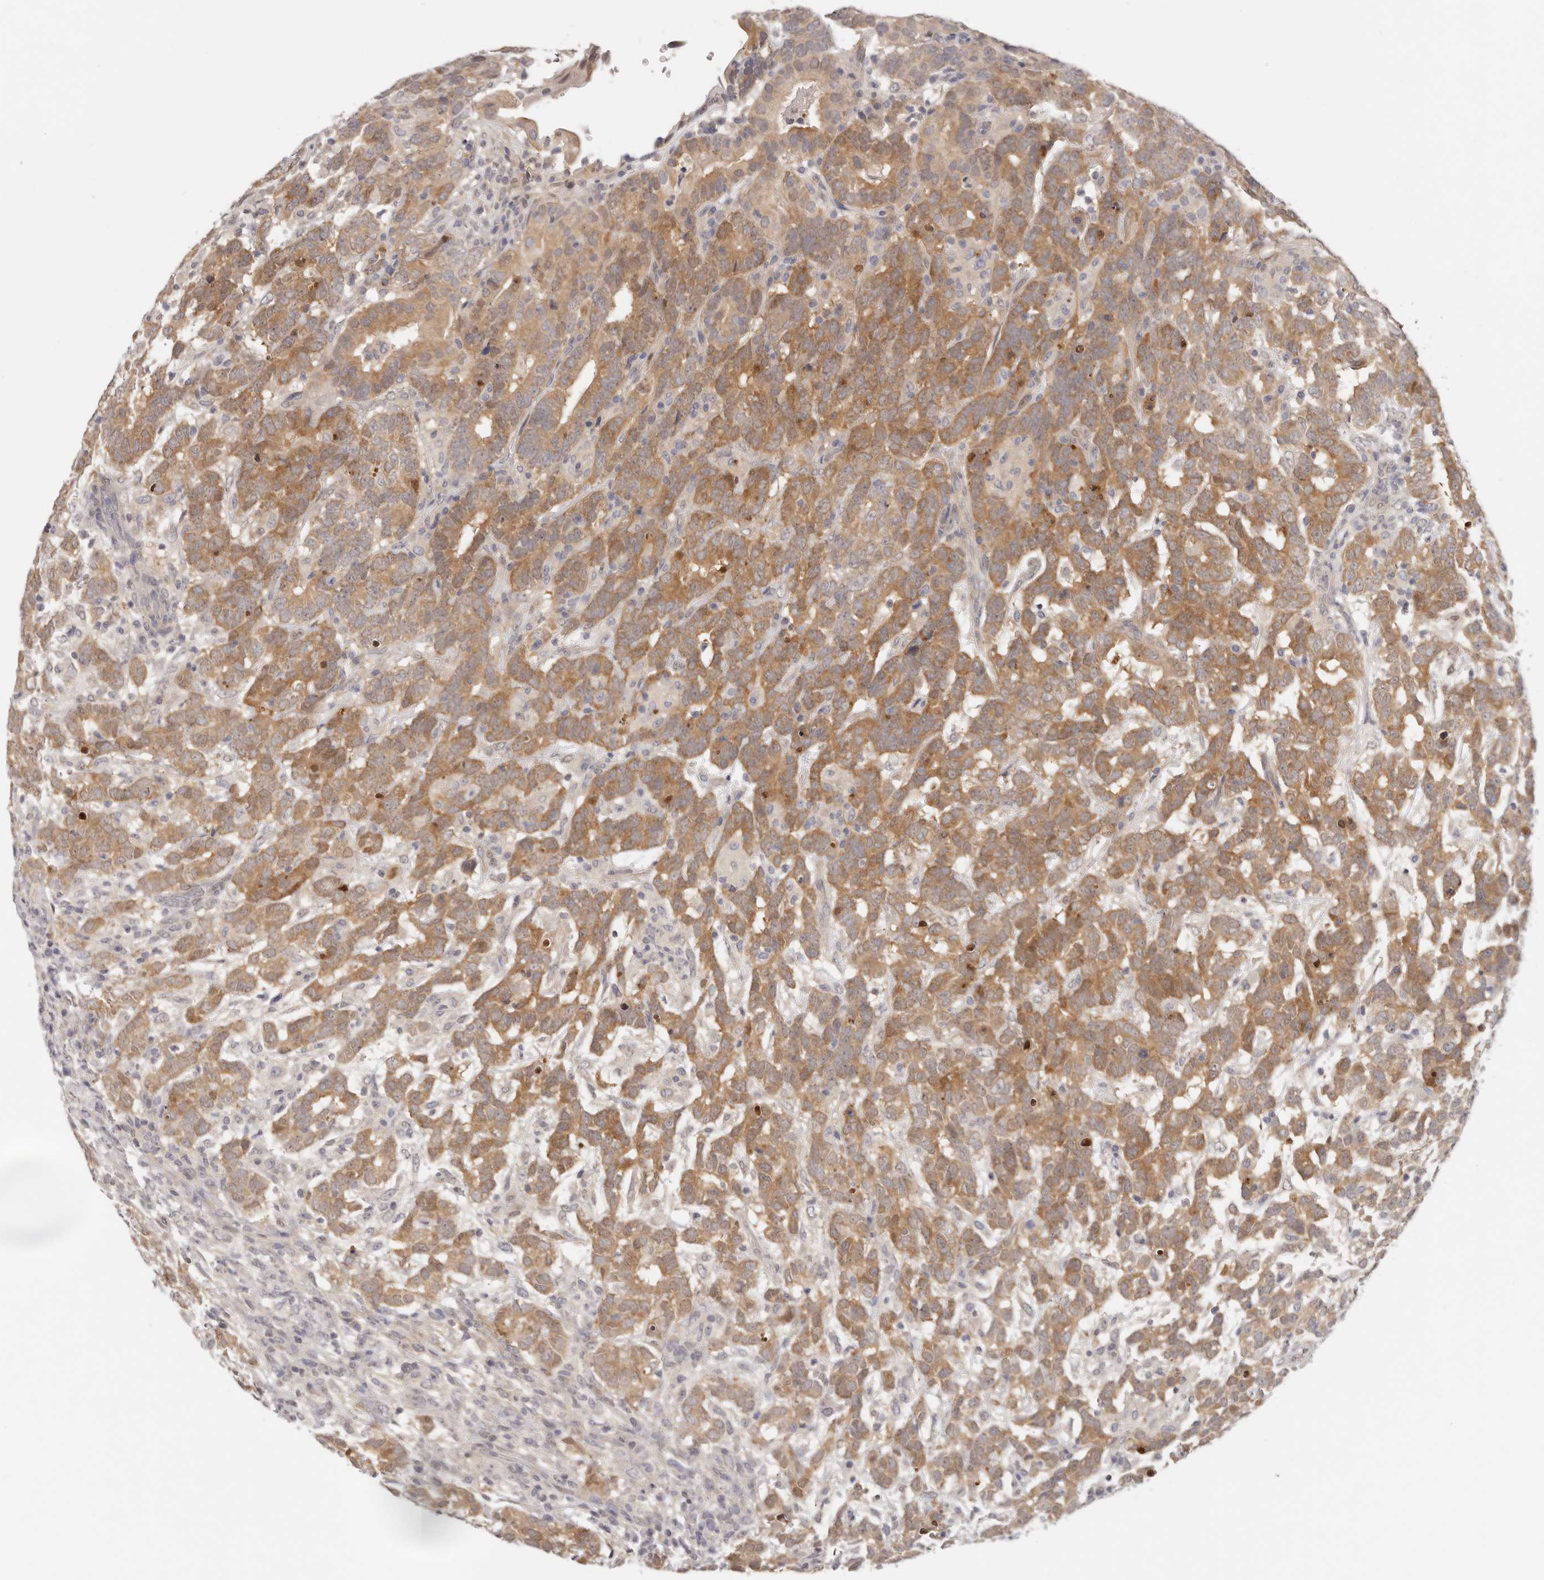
{"staining": {"intensity": "moderate", "quantity": ">75%", "location": "cytoplasmic/membranous"}, "tissue": "testis cancer", "cell_type": "Tumor cells", "image_type": "cancer", "snomed": [{"axis": "morphology", "description": "Carcinoma, Embryonal, NOS"}, {"axis": "topography", "description": "Testis"}], "caption": "Brown immunohistochemical staining in testis cancer displays moderate cytoplasmic/membranous positivity in approximately >75% of tumor cells.", "gene": "GGPS1", "patient": {"sex": "male", "age": 26}}